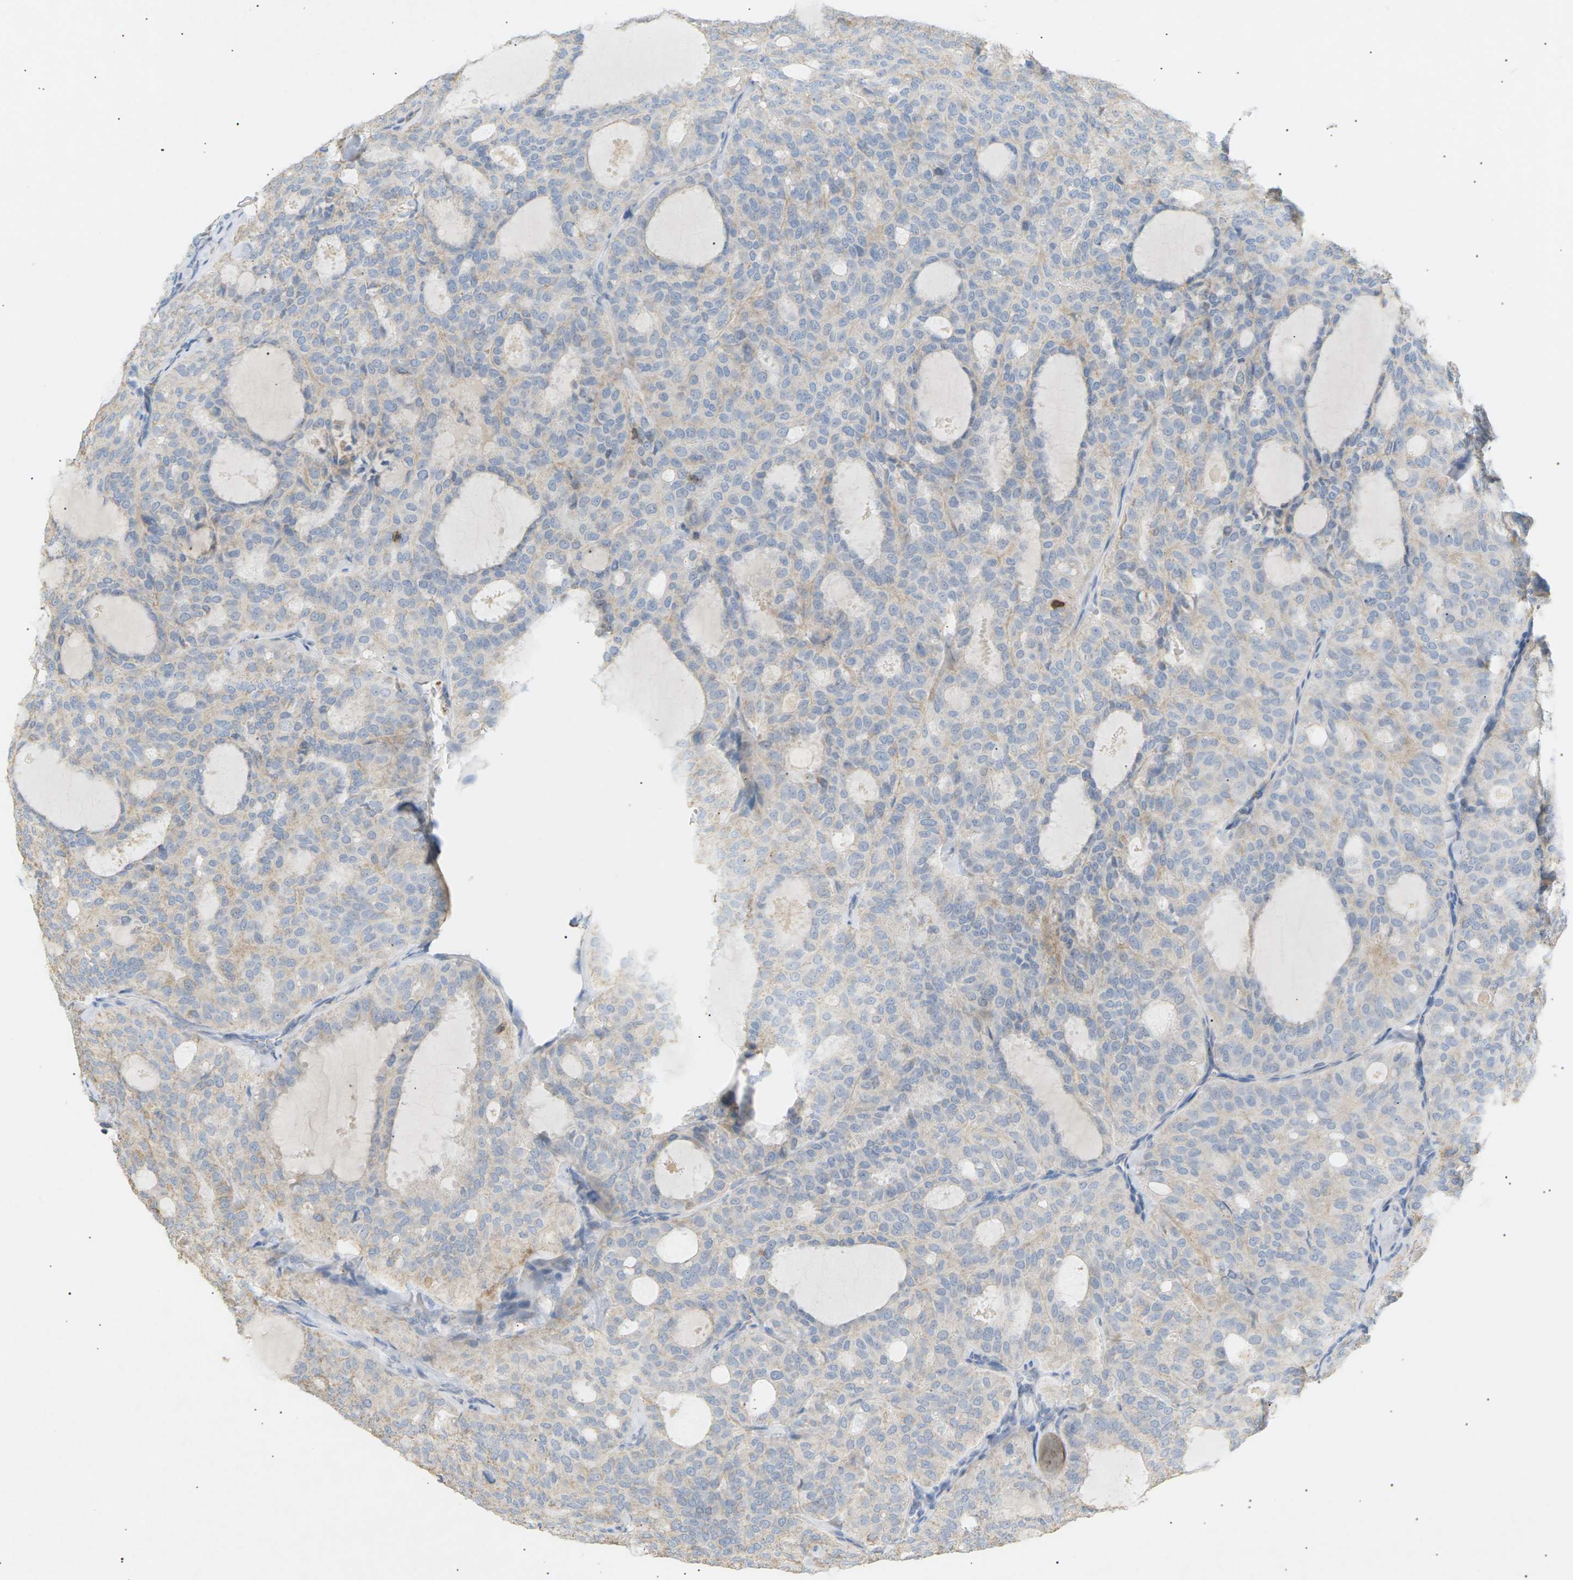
{"staining": {"intensity": "negative", "quantity": "none", "location": "none"}, "tissue": "thyroid cancer", "cell_type": "Tumor cells", "image_type": "cancer", "snomed": [{"axis": "morphology", "description": "Follicular adenoma carcinoma, NOS"}, {"axis": "topography", "description": "Thyroid gland"}], "caption": "An immunohistochemistry (IHC) histopathology image of thyroid follicular adenoma carcinoma is shown. There is no staining in tumor cells of thyroid follicular adenoma carcinoma.", "gene": "LIME1", "patient": {"sex": "male", "age": 75}}